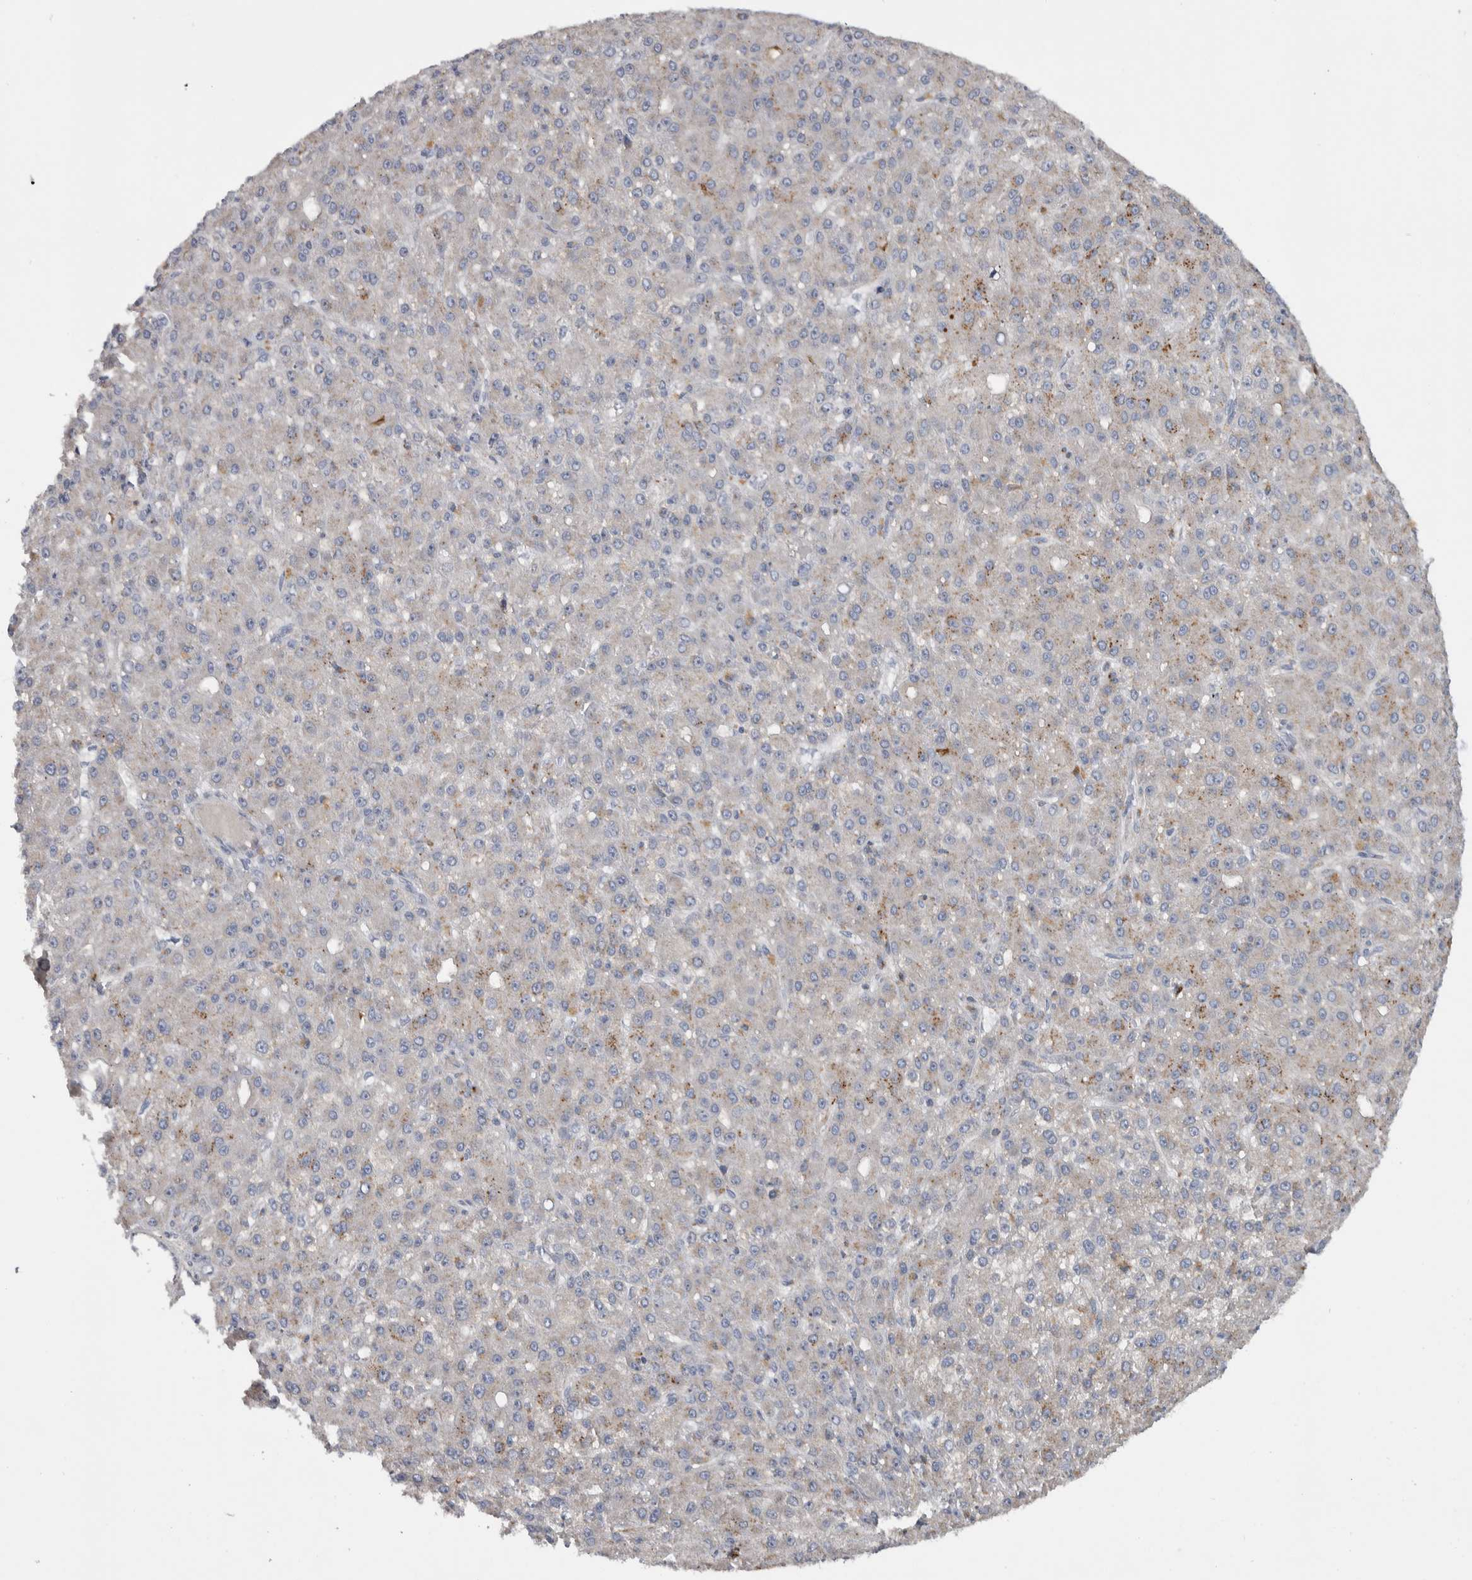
{"staining": {"intensity": "weak", "quantity": "25%-75%", "location": "cytoplasmic/membranous"}, "tissue": "liver cancer", "cell_type": "Tumor cells", "image_type": "cancer", "snomed": [{"axis": "morphology", "description": "Carcinoma, Hepatocellular, NOS"}, {"axis": "topography", "description": "Liver"}], "caption": "The immunohistochemical stain labels weak cytoplasmic/membranous positivity in tumor cells of liver cancer tissue. The staining was performed using DAB (3,3'-diaminobenzidine) to visualize the protein expression in brown, while the nuclei were stained in blue with hematoxylin (Magnification: 20x).", "gene": "FAM83G", "patient": {"sex": "male", "age": 67}}